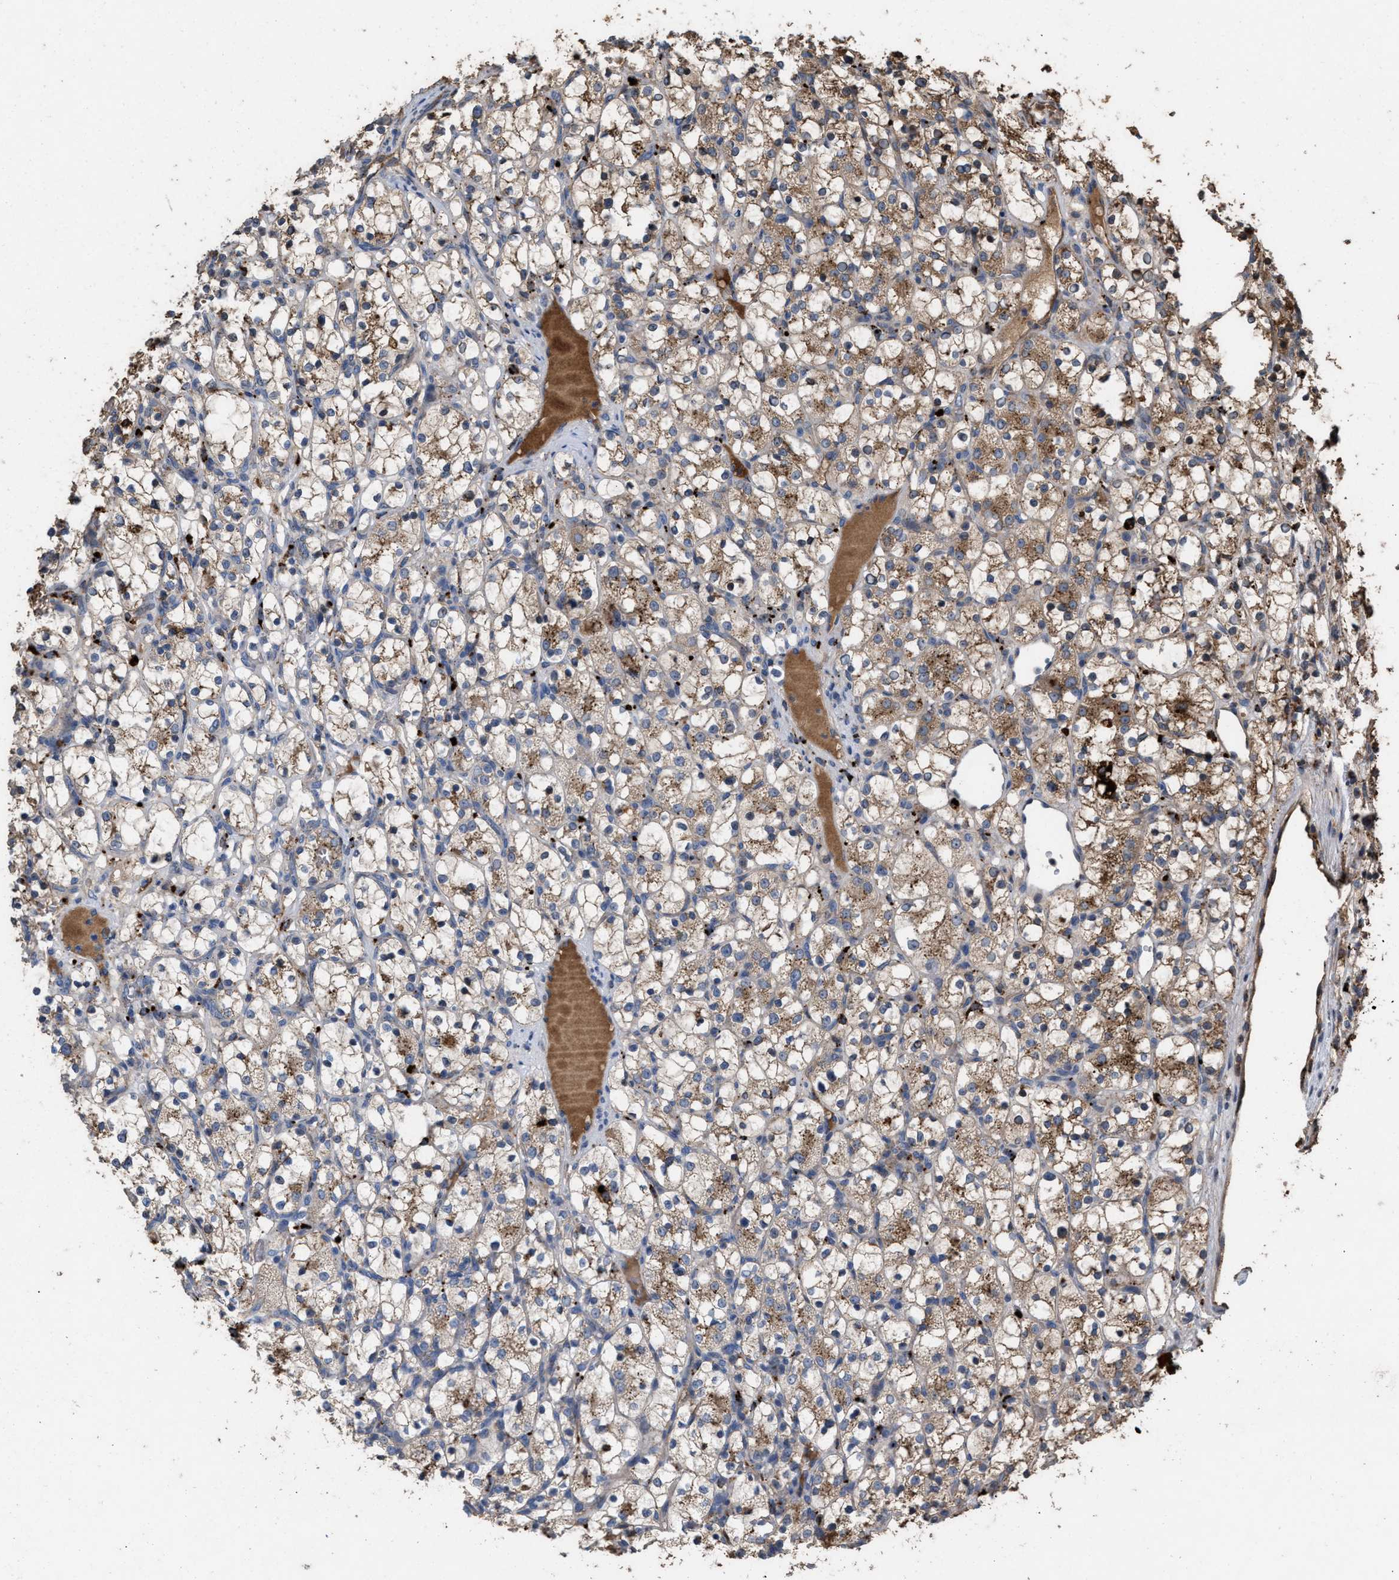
{"staining": {"intensity": "moderate", "quantity": "25%-75%", "location": "cytoplasmic/membranous"}, "tissue": "renal cancer", "cell_type": "Tumor cells", "image_type": "cancer", "snomed": [{"axis": "morphology", "description": "Adenocarcinoma, NOS"}, {"axis": "topography", "description": "Kidney"}], "caption": "IHC (DAB) staining of renal cancer (adenocarcinoma) reveals moderate cytoplasmic/membranous protein expression in approximately 25%-75% of tumor cells.", "gene": "ELMO3", "patient": {"sex": "female", "age": 69}}